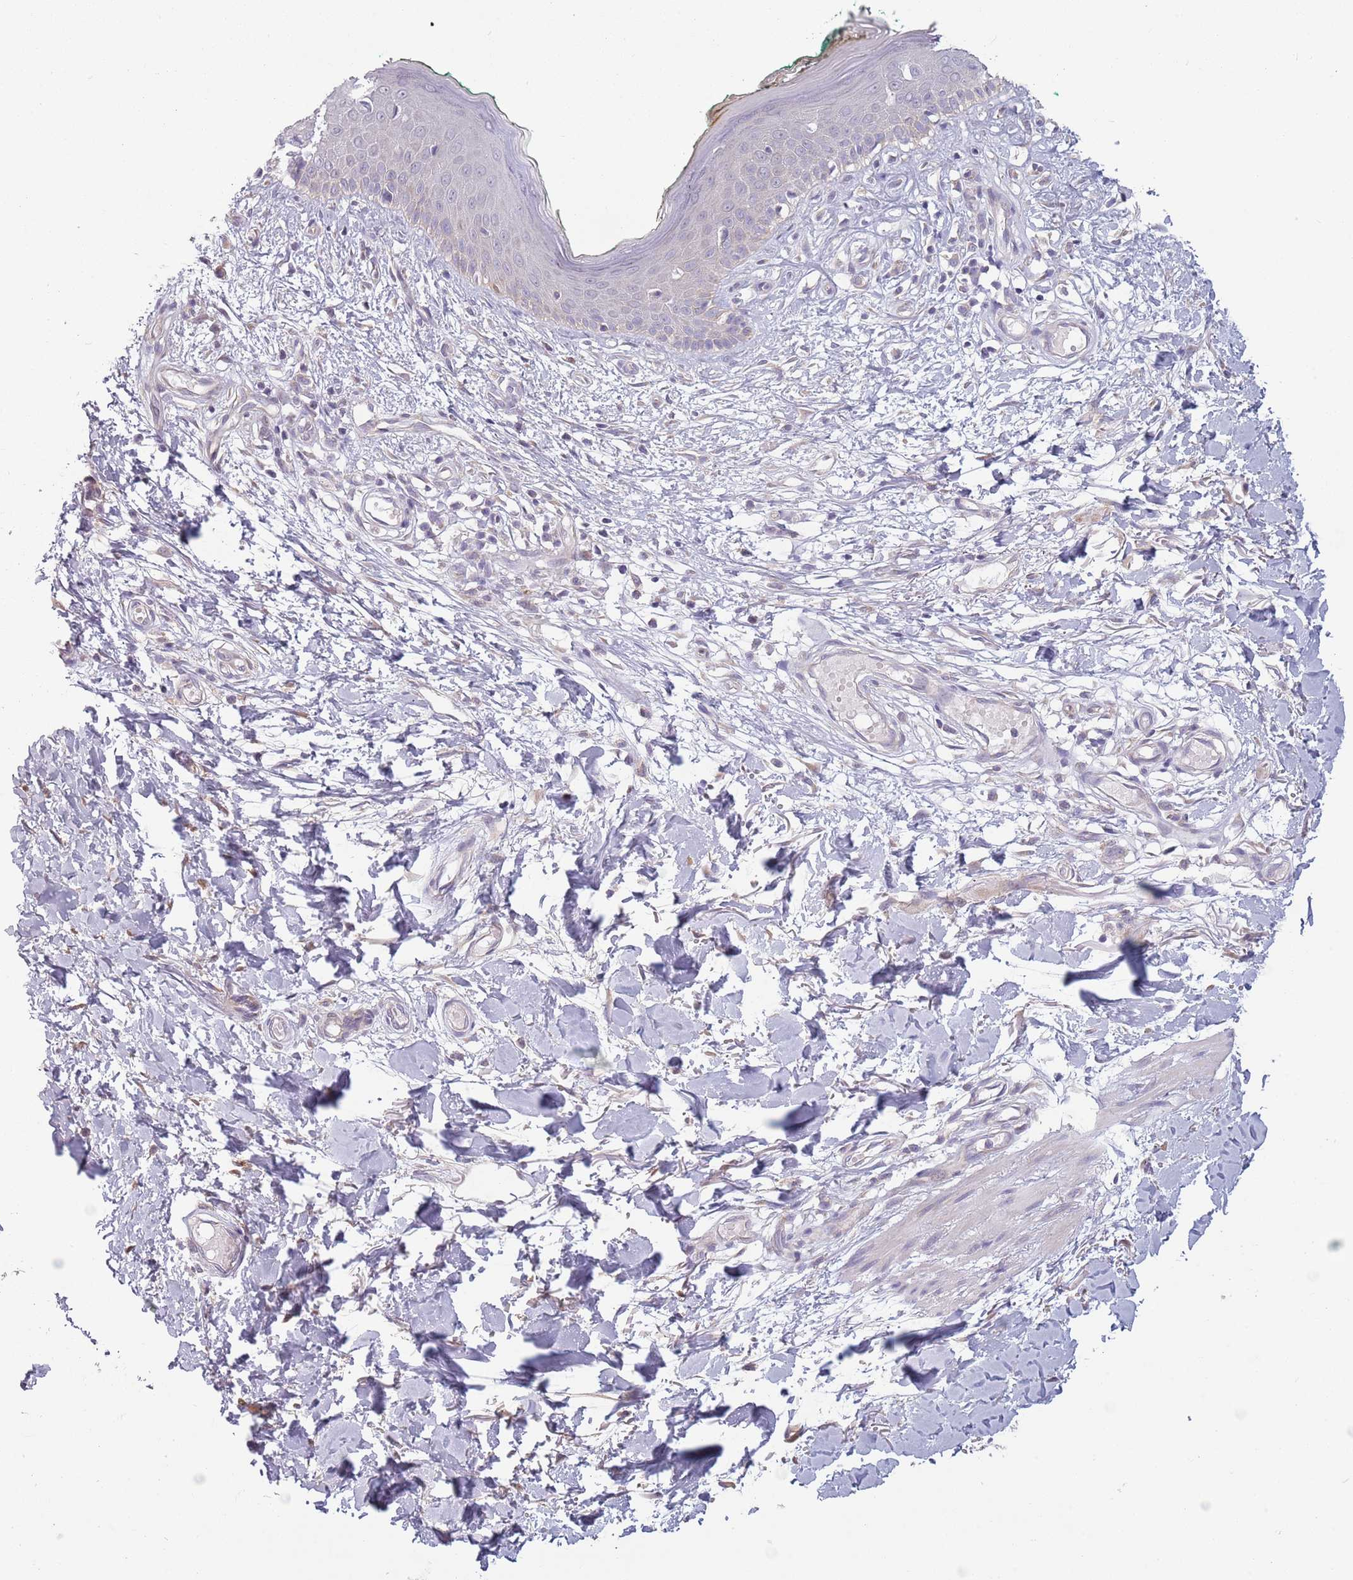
{"staining": {"intensity": "moderate", "quantity": ">75%", "location": "cytoplasmic/membranous"}, "tissue": "skin", "cell_type": "Fibroblasts", "image_type": "normal", "snomed": [{"axis": "morphology", "description": "Normal tissue, NOS"}, {"axis": "morphology", "description": "Malignant melanoma, NOS"}, {"axis": "topography", "description": "Skin"}], "caption": "Immunohistochemical staining of normal skin displays medium levels of moderate cytoplasmic/membranous expression in approximately >75% of fibroblasts. The staining is performed using DAB (3,3'-diaminobenzidine) brown chromogen to label protein expression. The nuclei are counter-stained blue using hematoxylin.", "gene": "COQ5", "patient": {"sex": "male", "age": 62}}